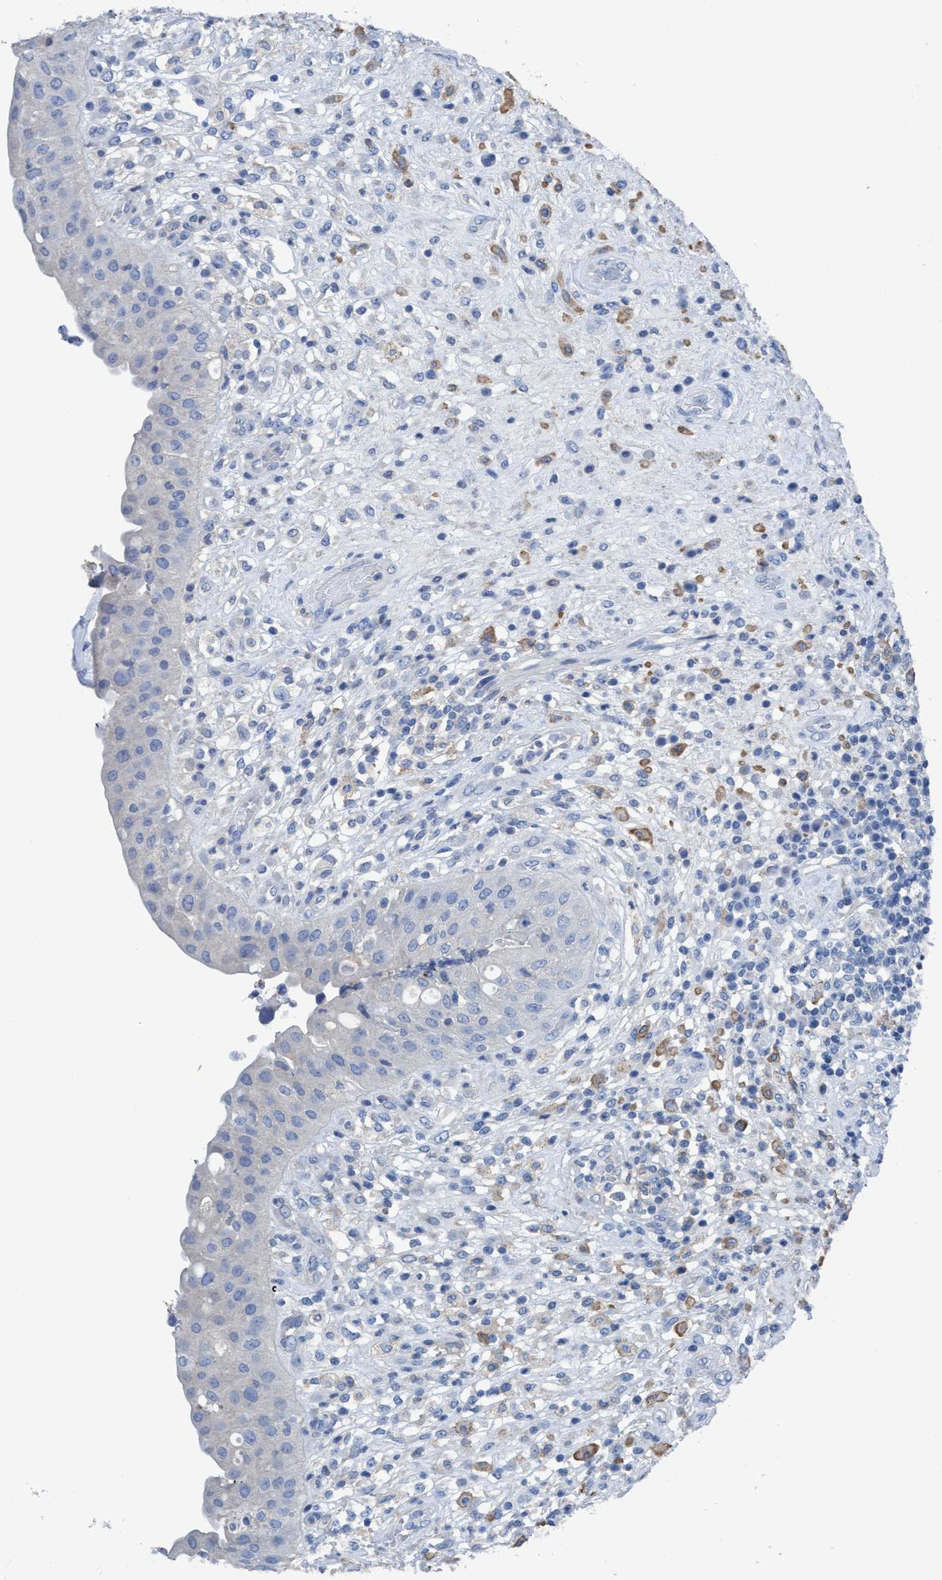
{"staining": {"intensity": "negative", "quantity": "none", "location": "none"}, "tissue": "urinary bladder", "cell_type": "Urothelial cells", "image_type": "normal", "snomed": [{"axis": "morphology", "description": "Normal tissue, NOS"}, {"axis": "topography", "description": "Urinary bladder"}], "caption": "This is a image of immunohistochemistry (IHC) staining of normal urinary bladder, which shows no positivity in urothelial cells.", "gene": "DNAI1", "patient": {"sex": "female", "age": 62}}